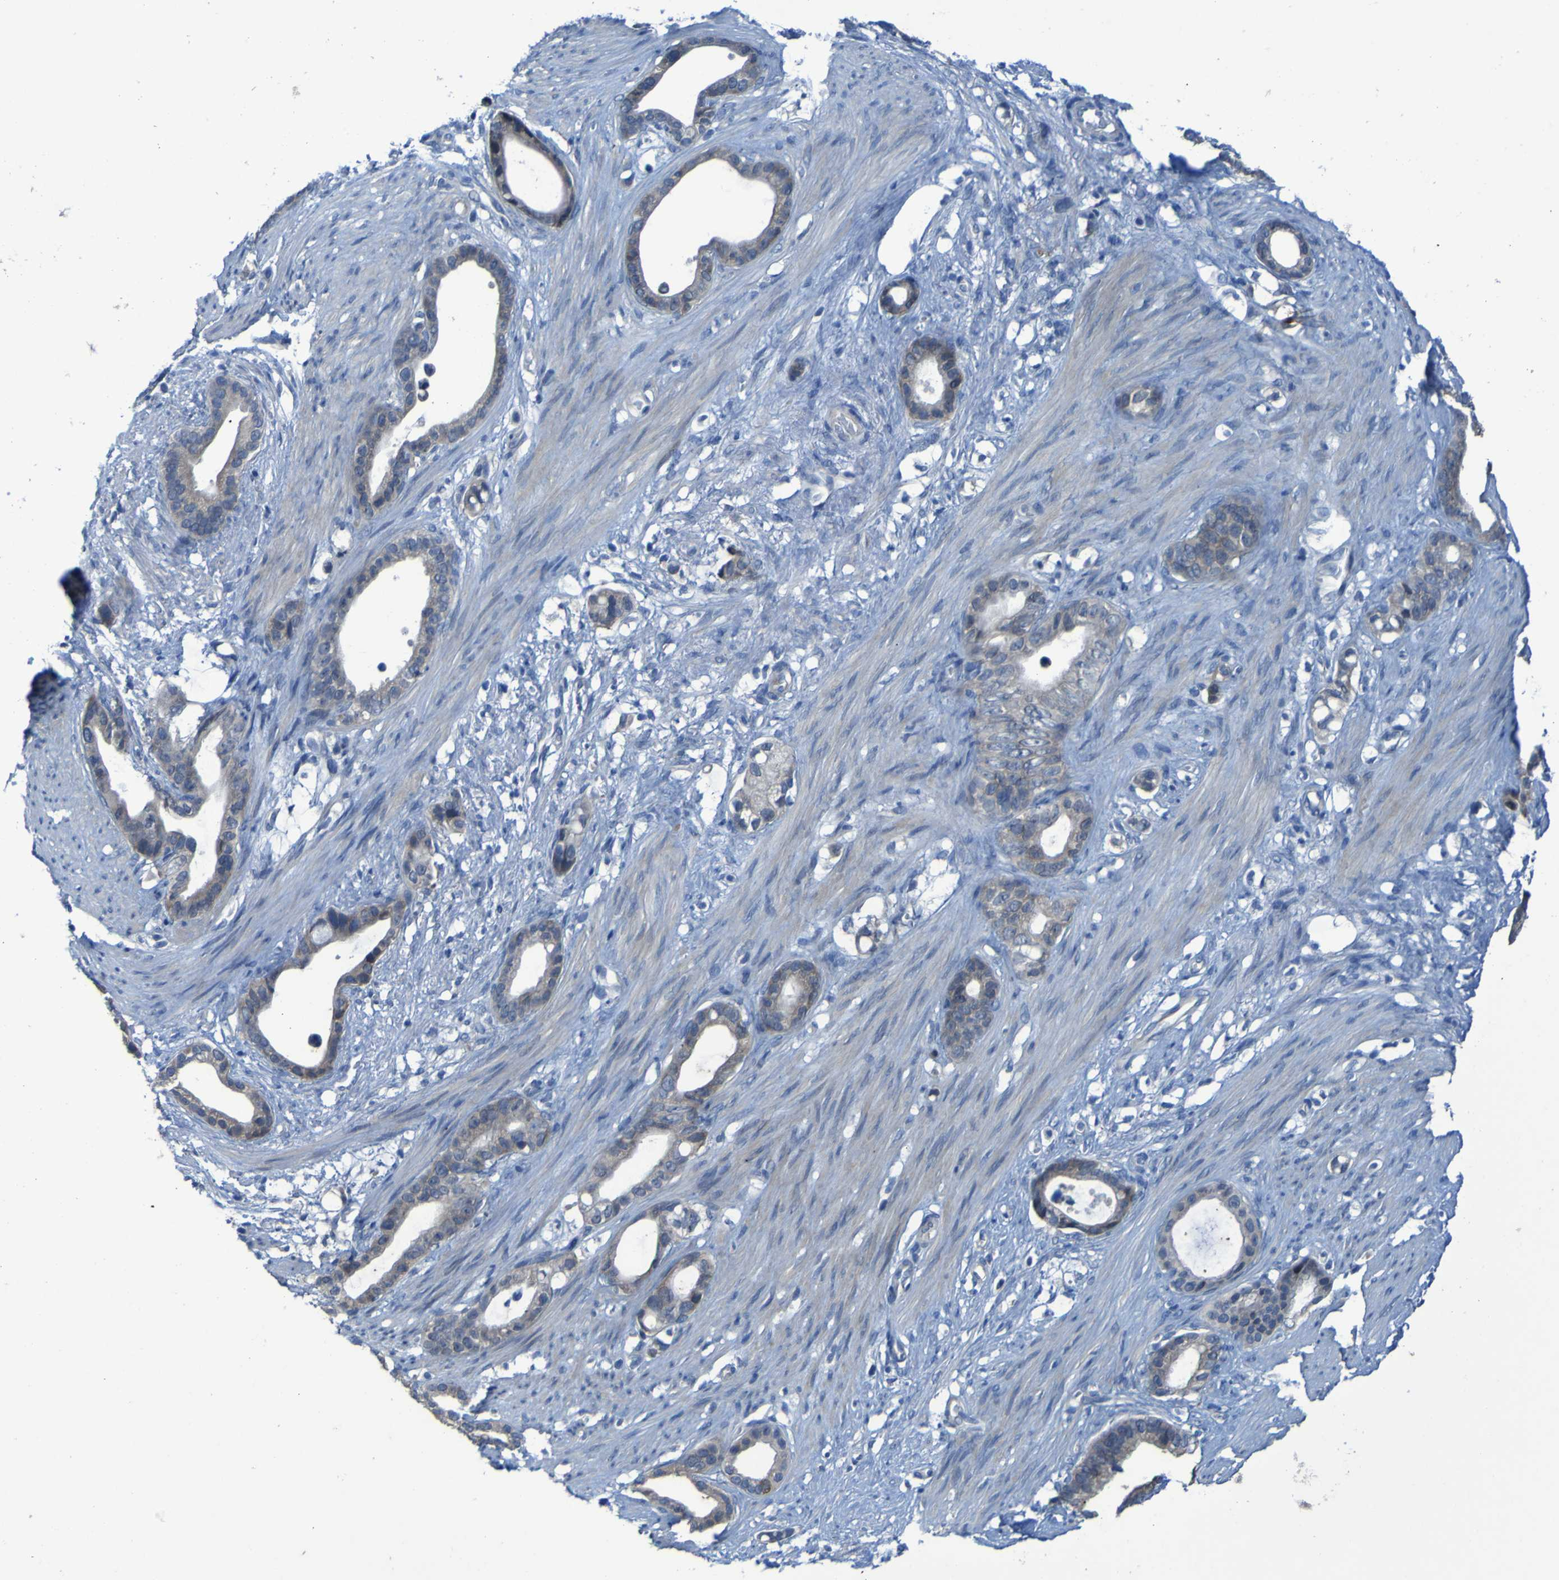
{"staining": {"intensity": "weak", "quantity": "<25%", "location": "cytoplasmic/membranous"}, "tissue": "stomach cancer", "cell_type": "Tumor cells", "image_type": "cancer", "snomed": [{"axis": "morphology", "description": "Adenocarcinoma, NOS"}, {"axis": "topography", "description": "Stomach"}], "caption": "DAB immunohistochemical staining of stomach cancer exhibits no significant positivity in tumor cells.", "gene": "CLDN18", "patient": {"sex": "female", "age": 75}}